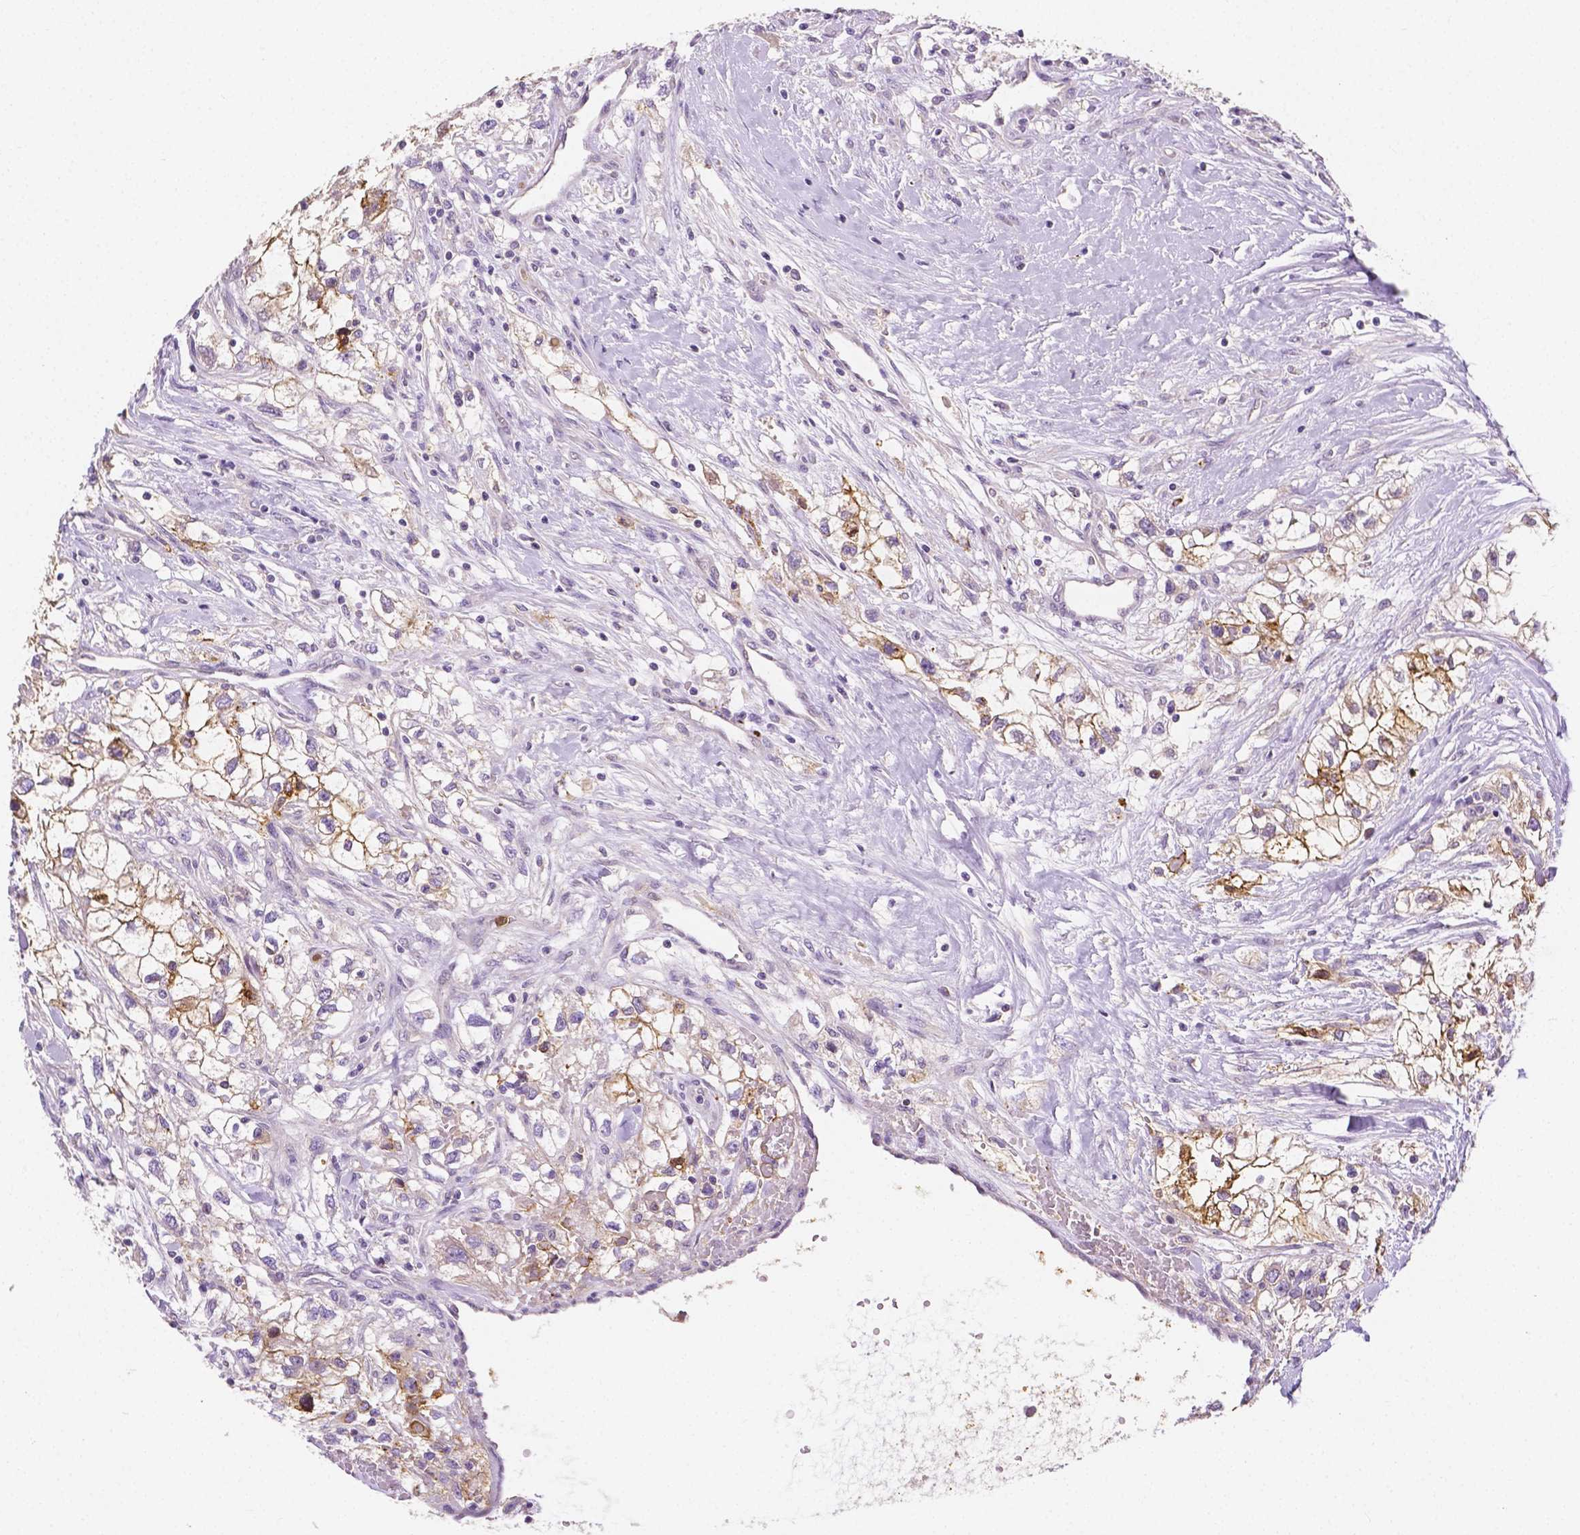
{"staining": {"intensity": "weak", "quantity": "25%-75%", "location": "cytoplasmic/membranous"}, "tissue": "renal cancer", "cell_type": "Tumor cells", "image_type": "cancer", "snomed": [{"axis": "morphology", "description": "Adenocarcinoma, NOS"}, {"axis": "topography", "description": "Kidney"}], "caption": "A brown stain highlights weak cytoplasmic/membranous staining of a protein in human renal adenocarcinoma tumor cells.", "gene": "ZNRD2", "patient": {"sex": "male", "age": 59}}